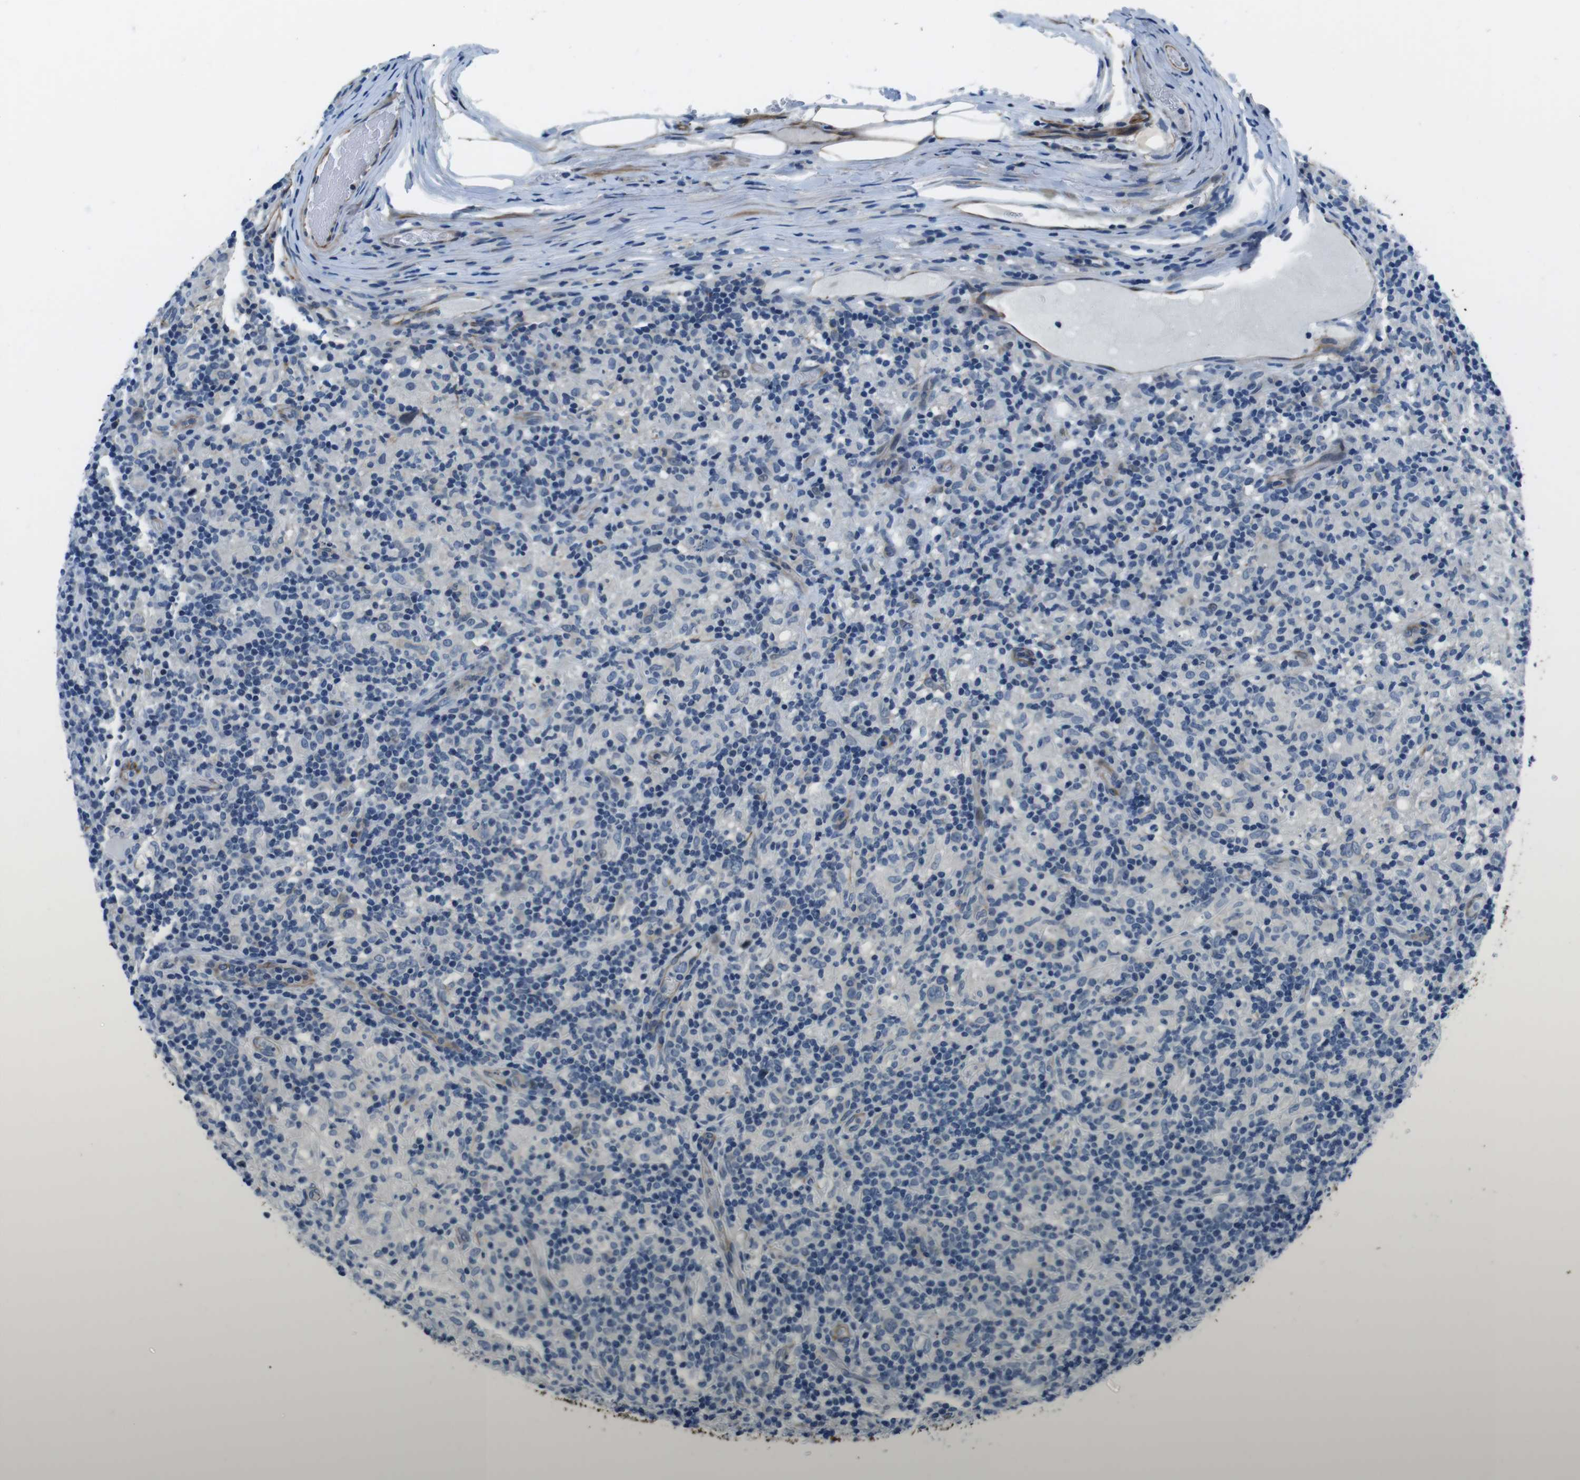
{"staining": {"intensity": "negative", "quantity": "none", "location": "none"}, "tissue": "lymphoma", "cell_type": "Tumor cells", "image_type": "cancer", "snomed": [{"axis": "morphology", "description": "Hodgkin's disease, NOS"}, {"axis": "topography", "description": "Lymph node"}], "caption": "Immunohistochemistry histopathology image of Hodgkin's disease stained for a protein (brown), which reveals no positivity in tumor cells.", "gene": "LRRC49", "patient": {"sex": "male", "age": 70}}